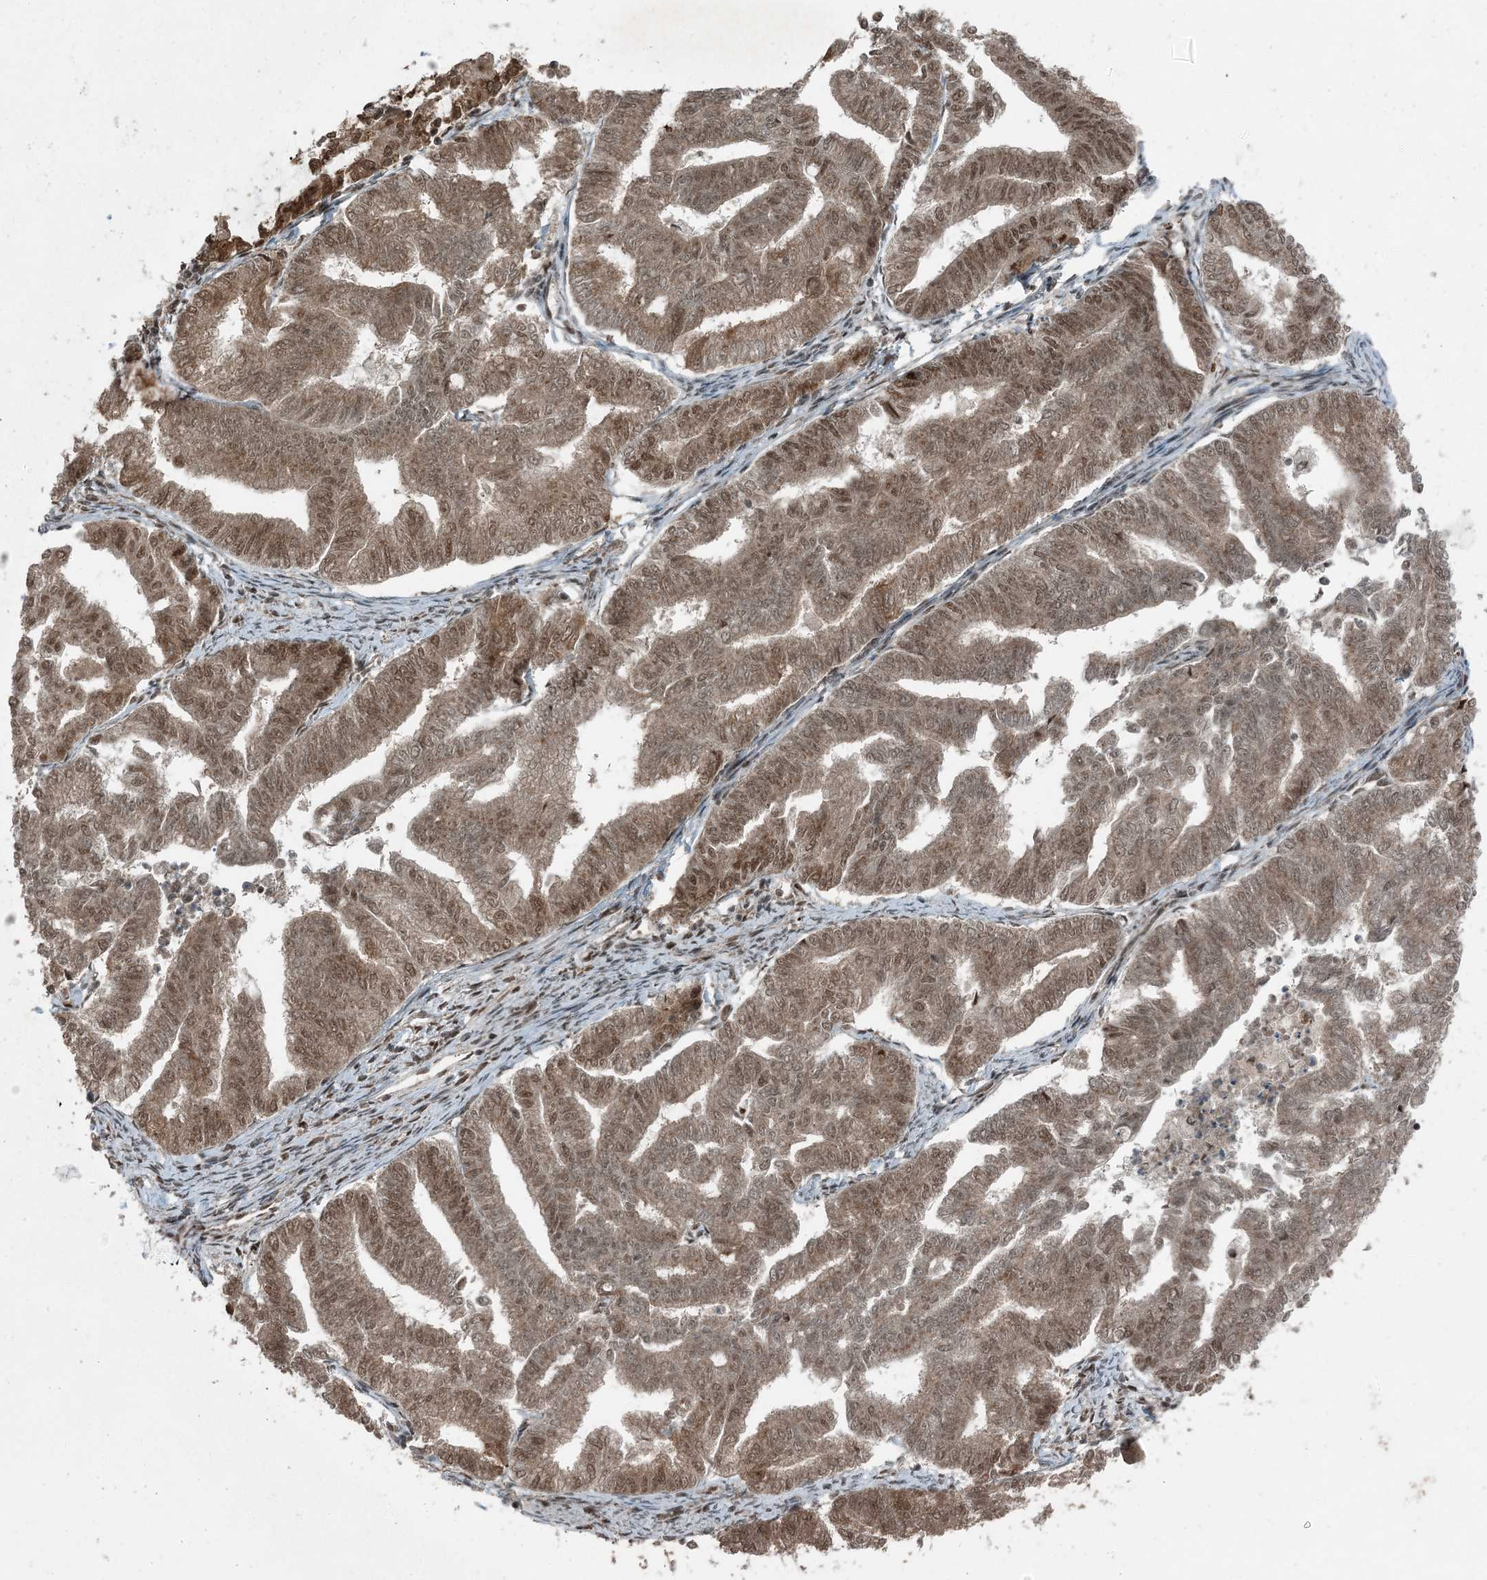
{"staining": {"intensity": "moderate", "quantity": ">75%", "location": "cytoplasmic/membranous,nuclear"}, "tissue": "endometrial cancer", "cell_type": "Tumor cells", "image_type": "cancer", "snomed": [{"axis": "morphology", "description": "Adenocarcinoma, NOS"}, {"axis": "topography", "description": "Endometrium"}], "caption": "Adenocarcinoma (endometrial) stained with a protein marker shows moderate staining in tumor cells.", "gene": "TRAPPC12", "patient": {"sex": "female", "age": 79}}